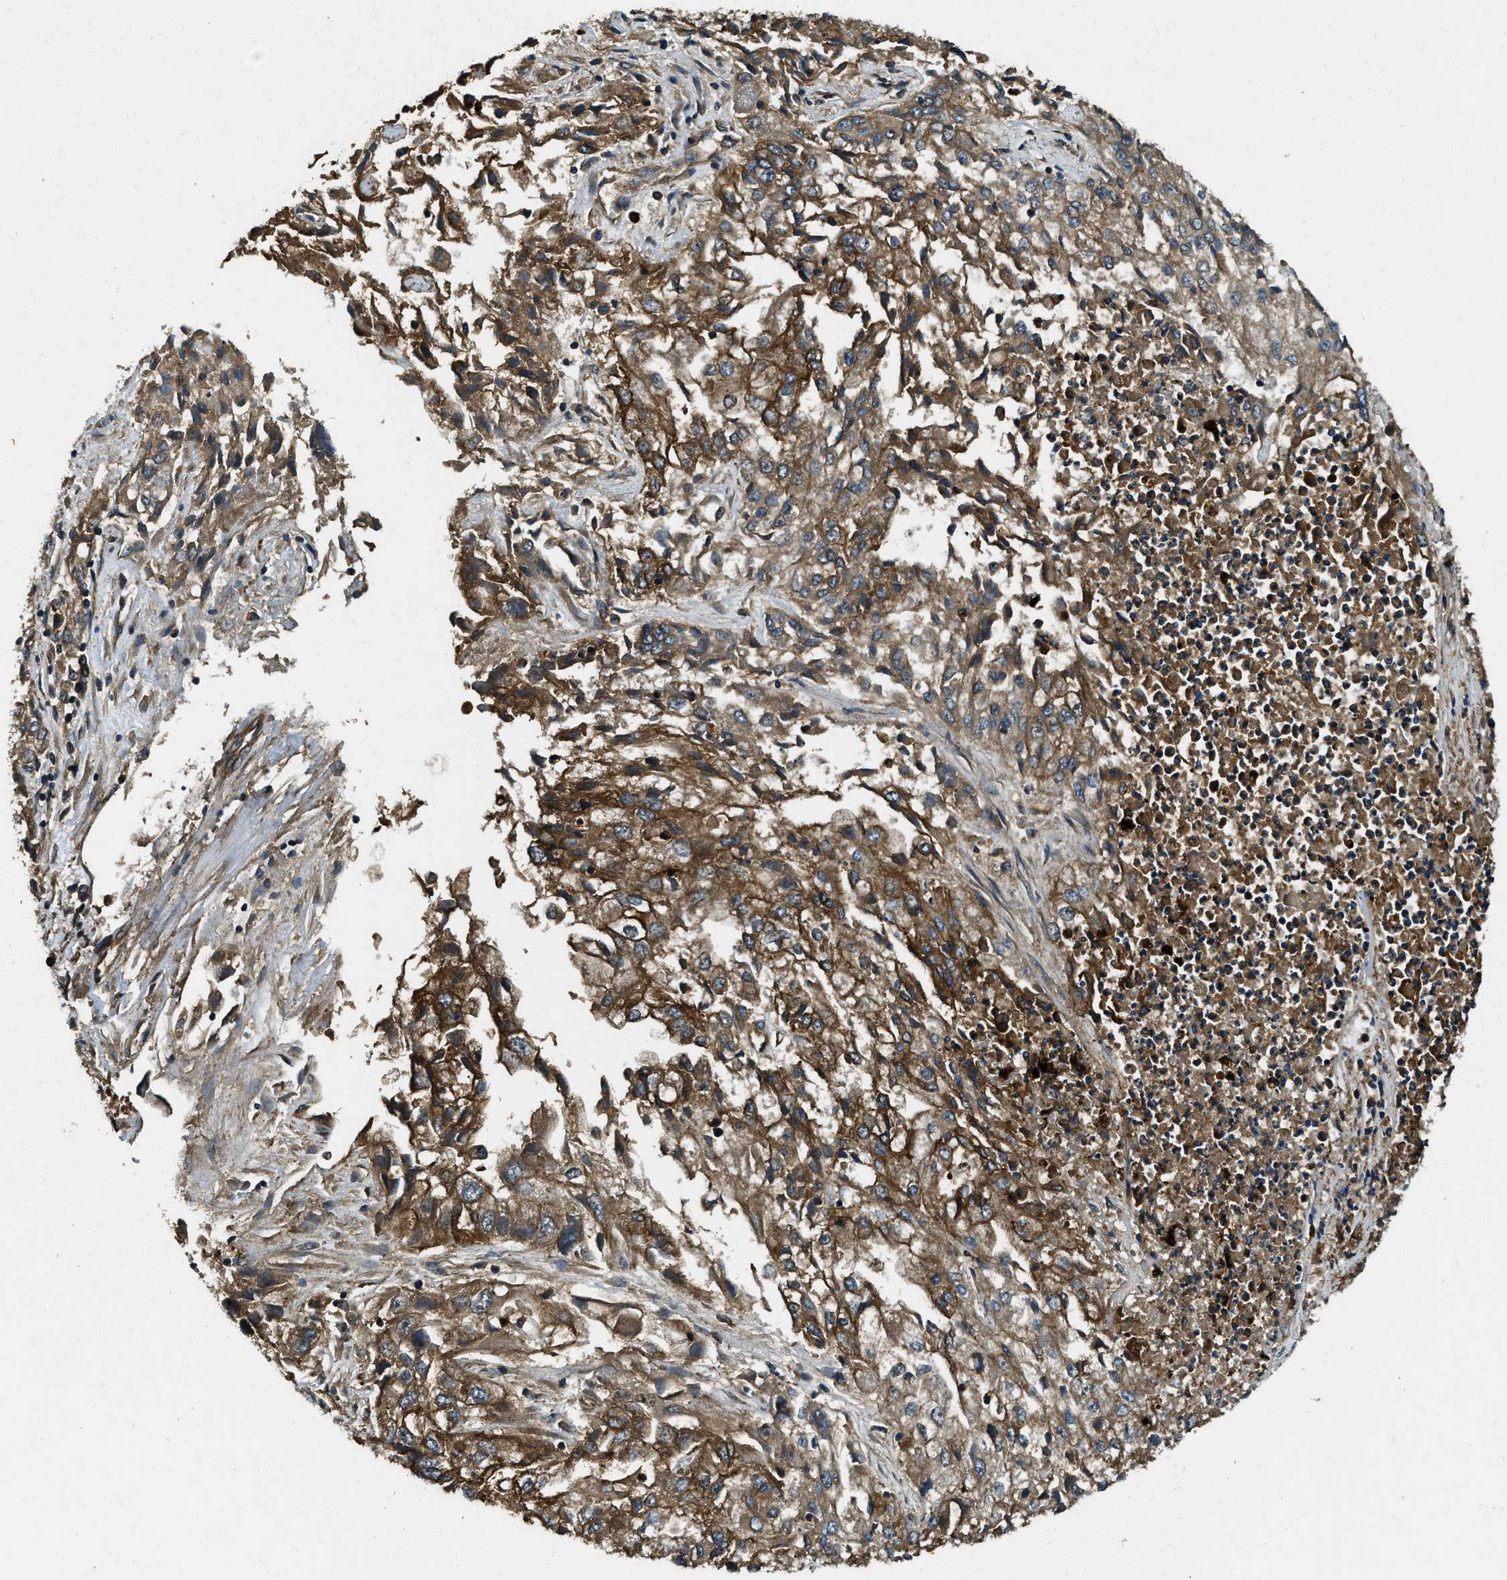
{"staining": {"intensity": "moderate", "quantity": ">75%", "location": "cytoplasmic/membranous"}, "tissue": "endometrial cancer", "cell_type": "Tumor cells", "image_type": "cancer", "snomed": [{"axis": "morphology", "description": "Adenocarcinoma, NOS"}, {"axis": "topography", "description": "Endometrium"}], "caption": "Endometrial cancer (adenocarcinoma) tissue demonstrates moderate cytoplasmic/membranous positivity in about >75% of tumor cells, visualized by immunohistochemistry.", "gene": "ATP8B1", "patient": {"sex": "female", "age": 49}}